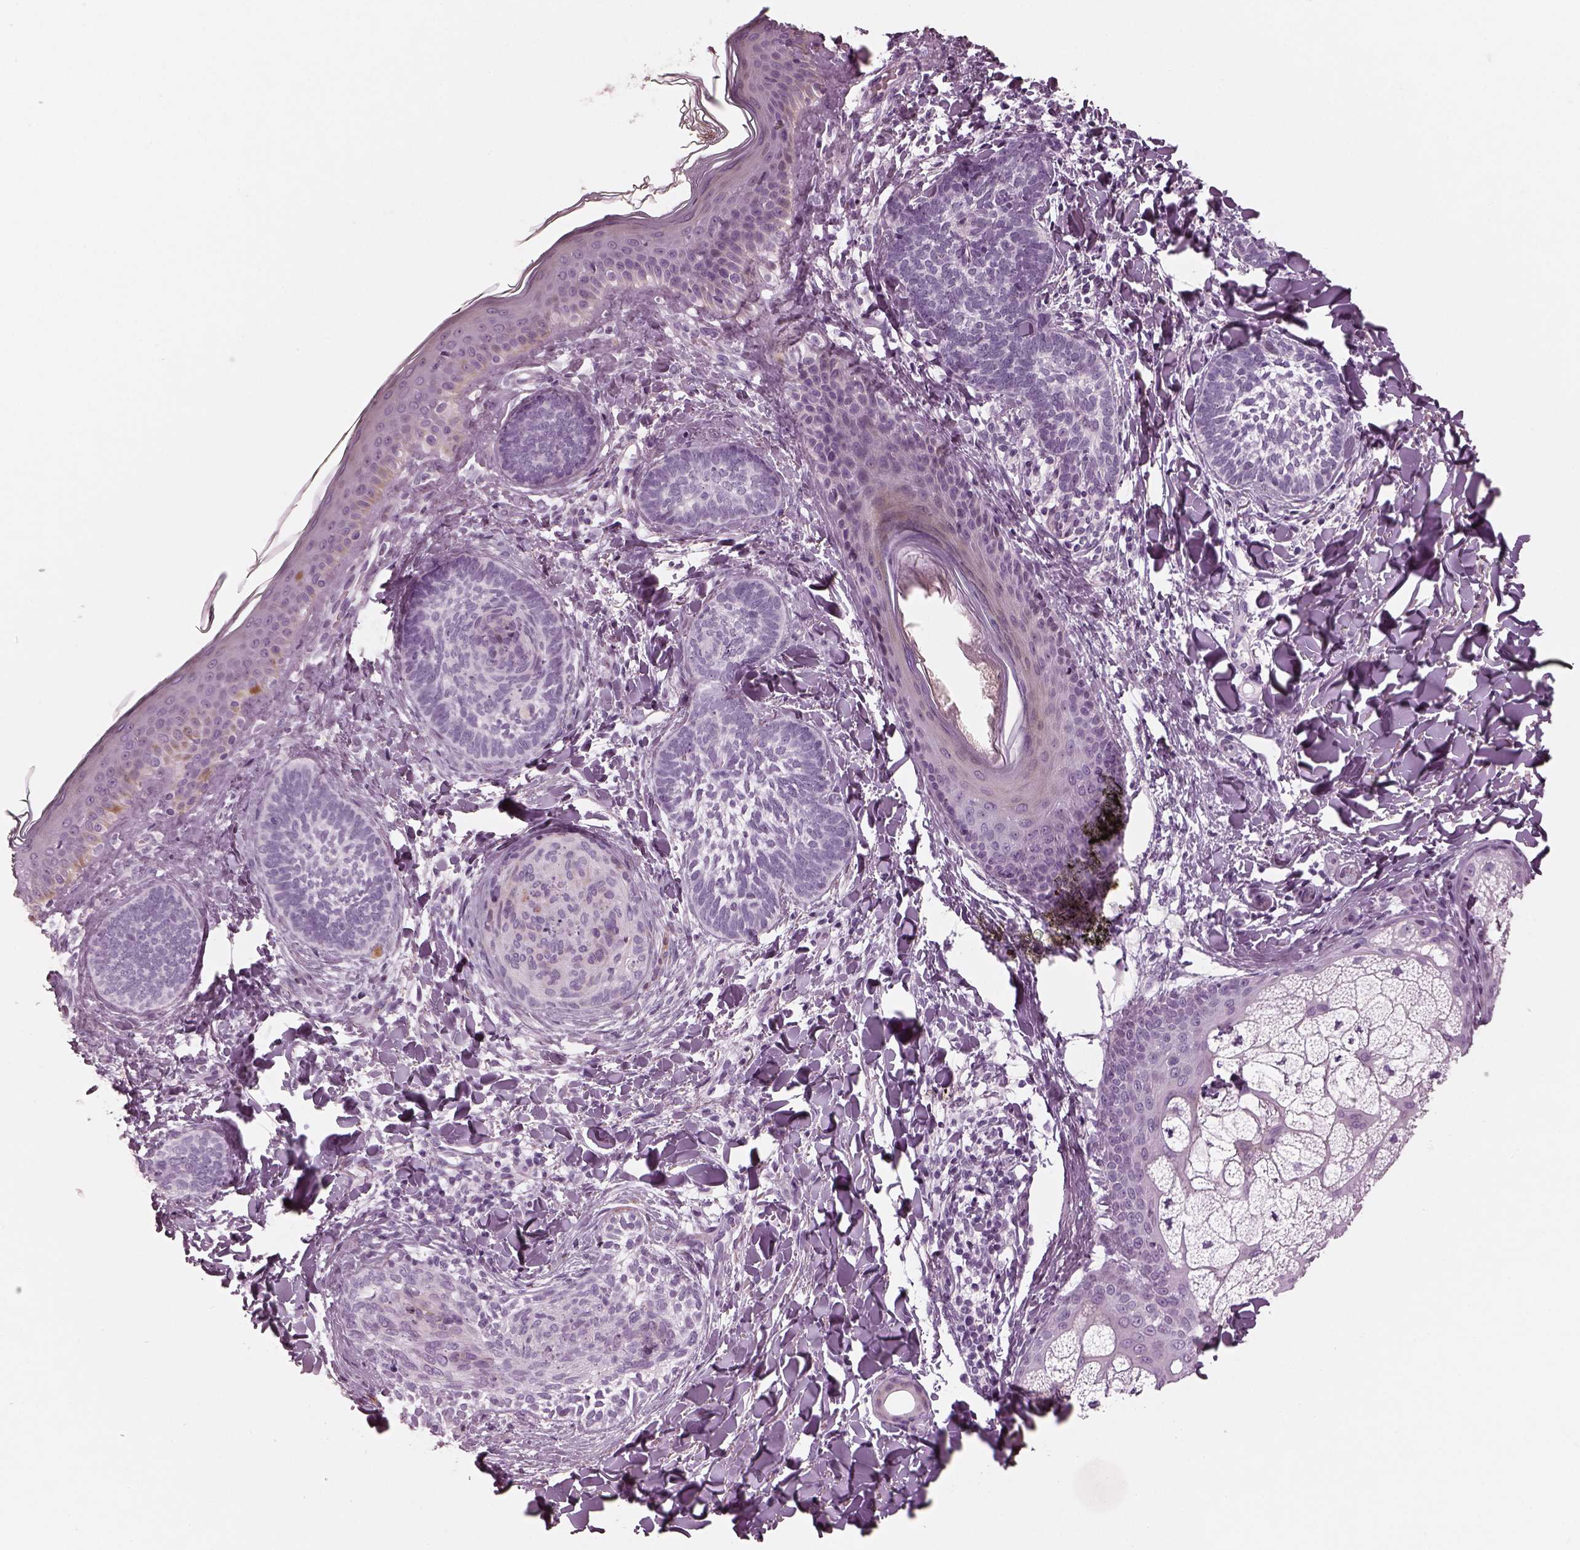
{"staining": {"intensity": "negative", "quantity": "none", "location": "none"}, "tissue": "skin cancer", "cell_type": "Tumor cells", "image_type": "cancer", "snomed": [{"axis": "morphology", "description": "Normal tissue, NOS"}, {"axis": "morphology", "description": "Basal cell carcinoma"}, {"axis": "topography", "description": "Skin"}], "caption": "IHC micrograph of skin cancer stained for a protein (brown), which exhibits no staining in tumor cells.", "gene": "OPN4", "patient": {"sex": "male", "age": 46}}